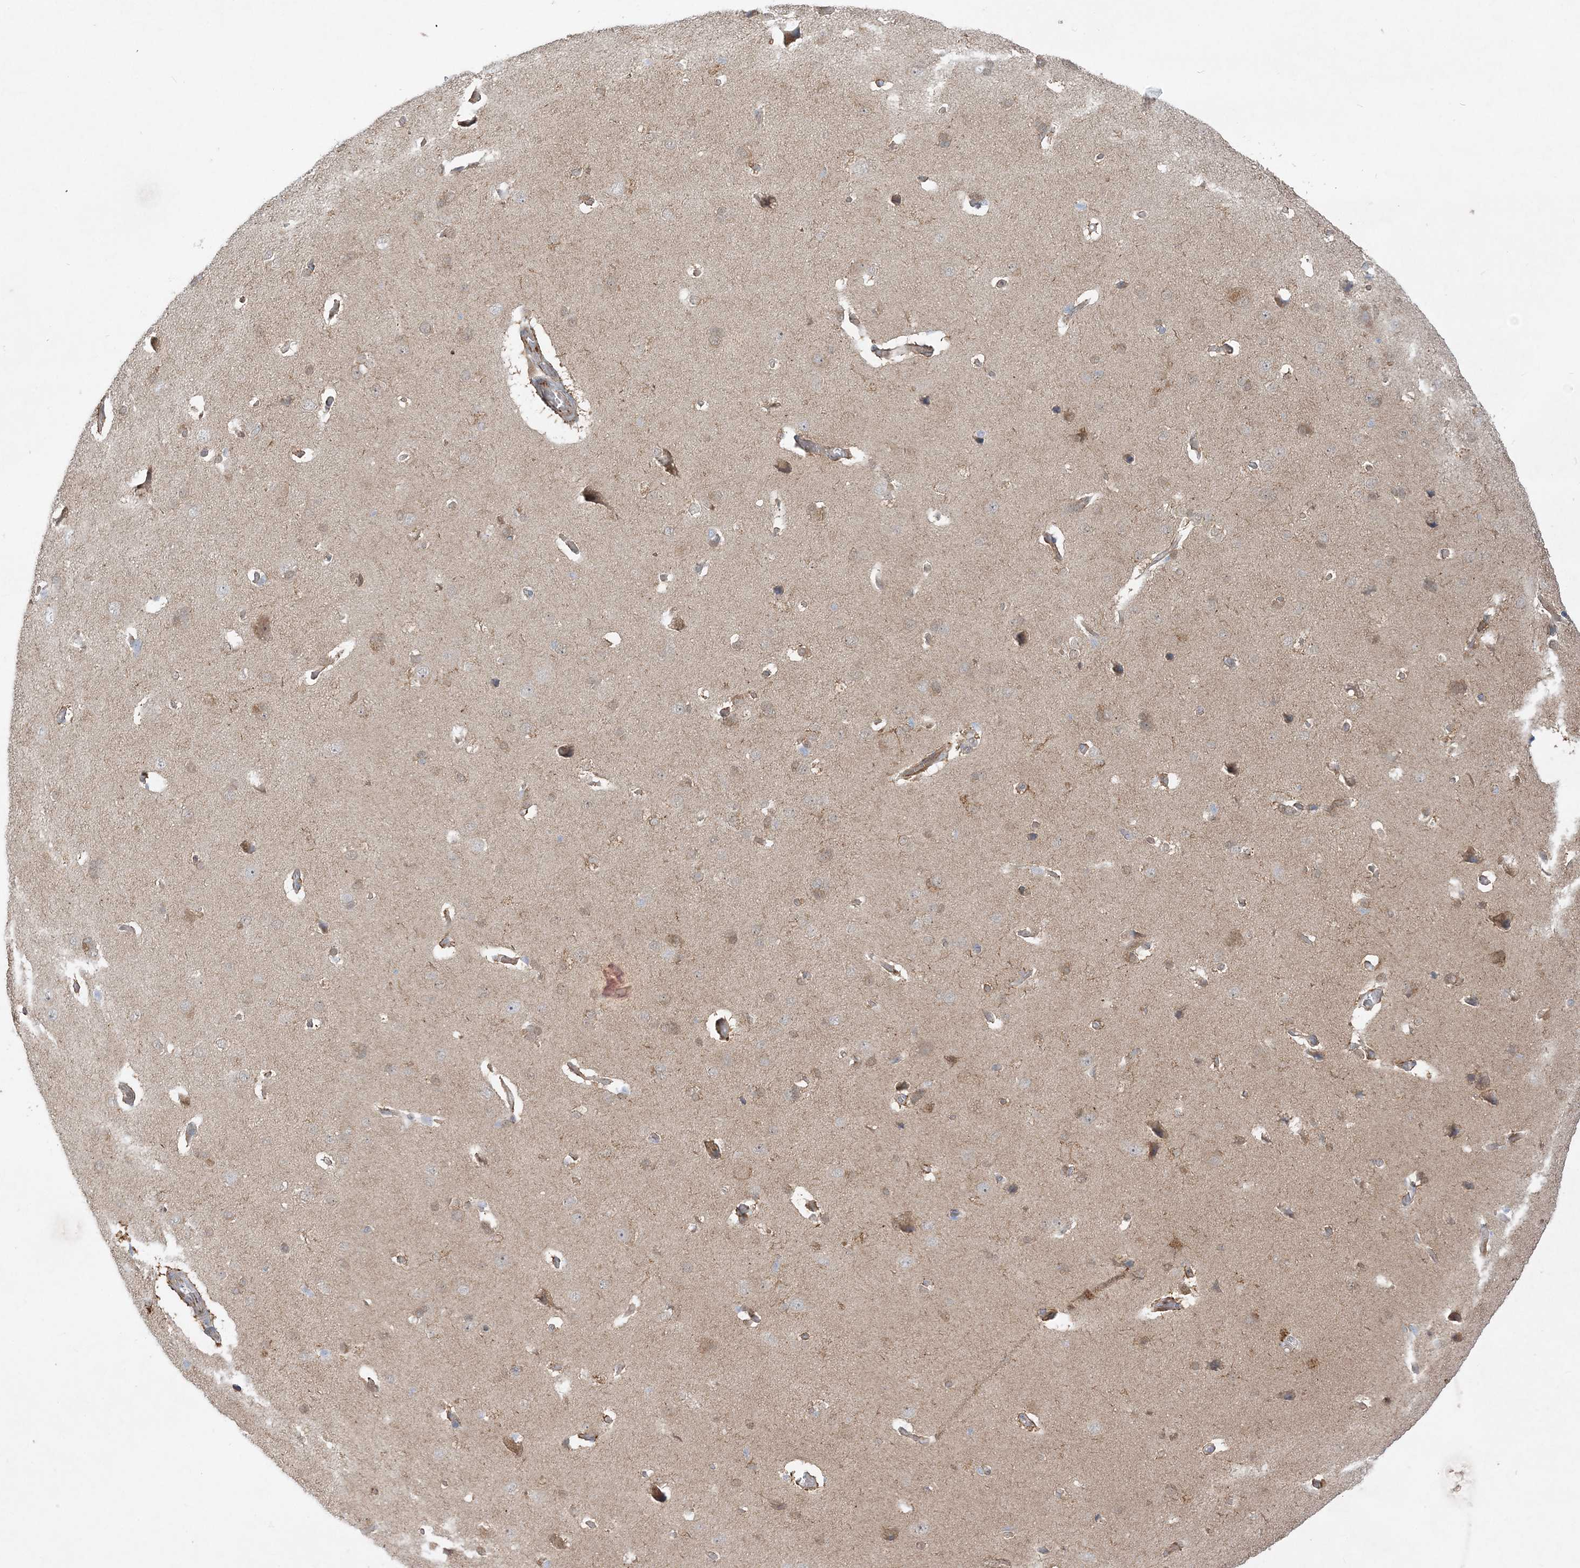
{"staining": {"intensity": "moderate", "quantity": "25%-75%", "location": "cytoplasmic/membranous"}, "tissue": "cerebral cortex", "cell_type": "Endothelial cells", "image_type": "normal", "snomed": [{"axis": "morphology", "description": "Normal tissue, NOS"}, {"axis": "topography", "description": "Cerebral cortex"}], "caption": "Protein staining by immunohistochemistry reveals moderate cytoplasmic/membranous positivity in about 25%-75% of endothelial cells in benign cerebral cortex. The staining is performed using DAB brown chromogen to label protein expression. The nuclei are counter-stained blue using hematoxylin.", "gene": "INPP1", "patient": {"sex": "male", "age": 62}}